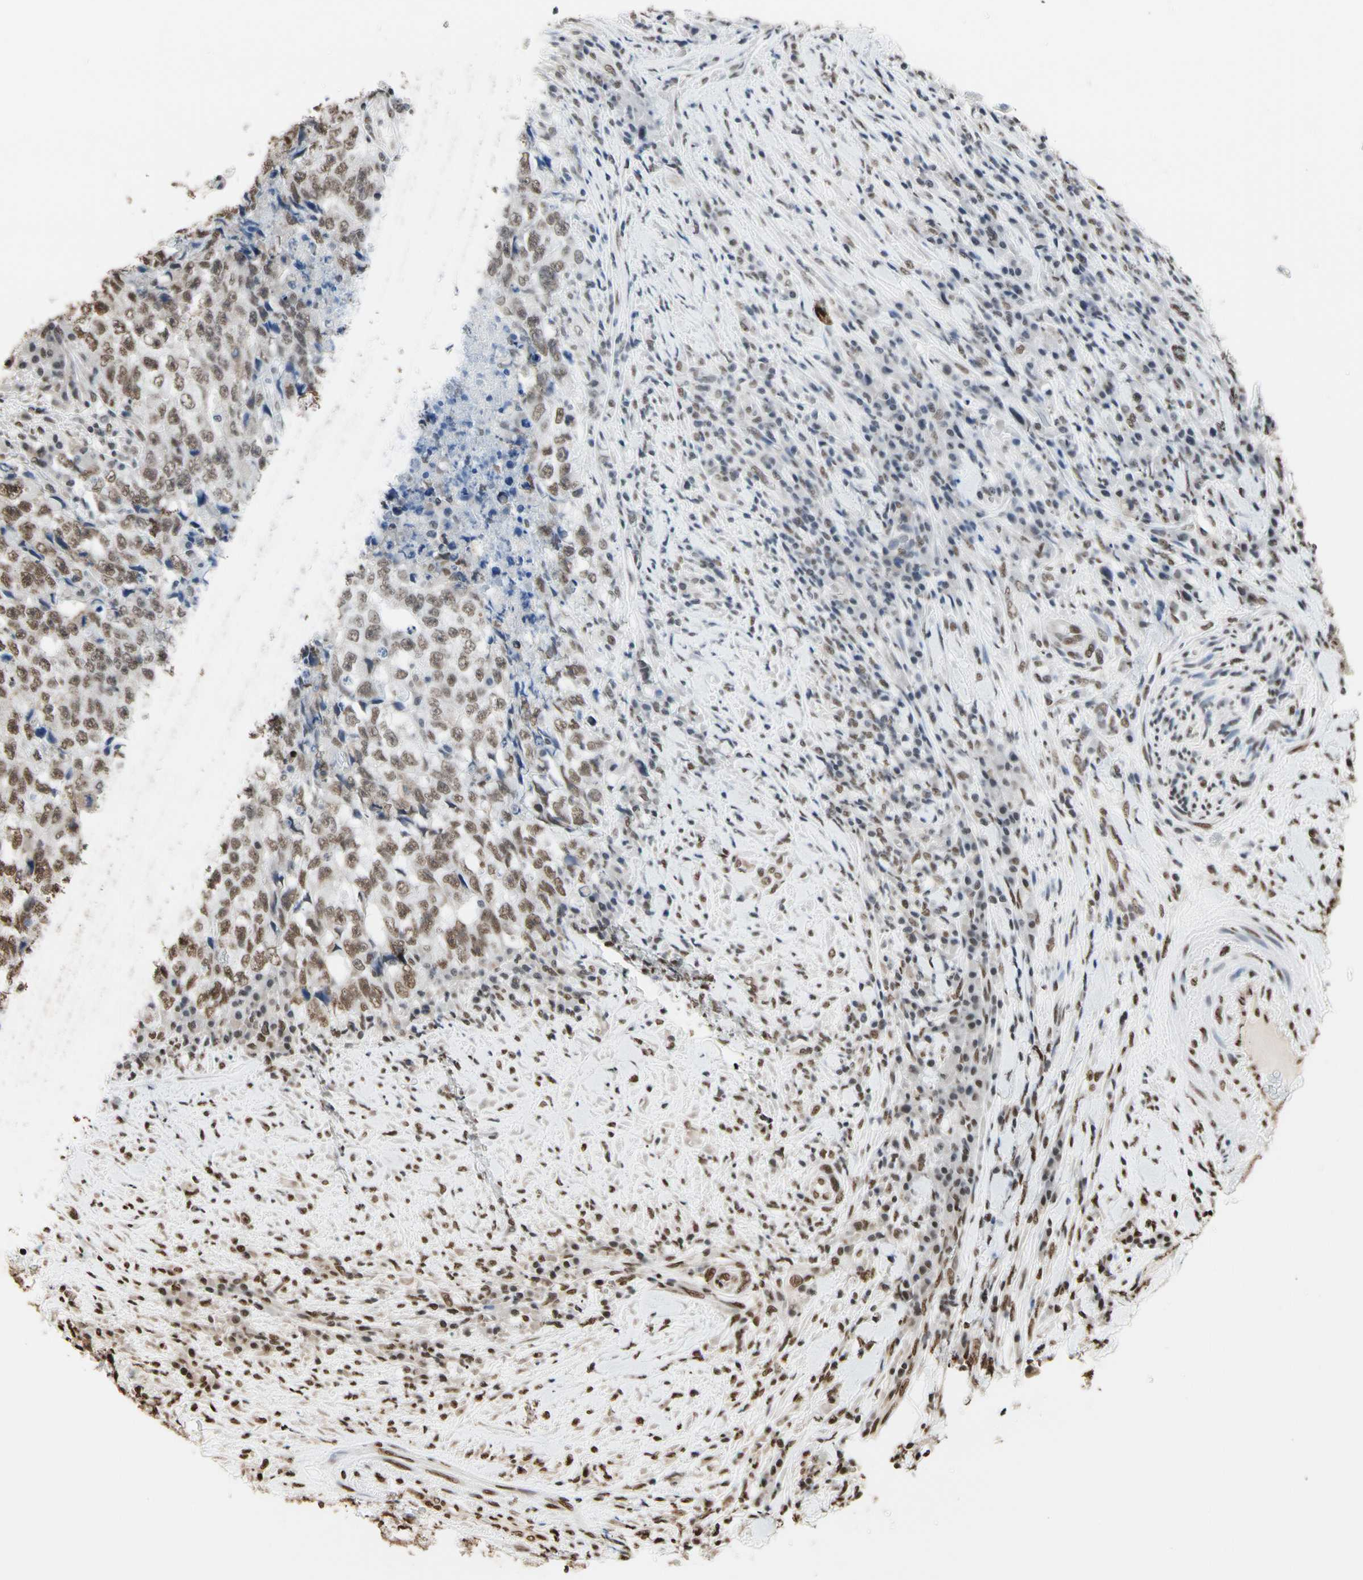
{"staining": {"intensity": "moderate", "quantity": ">75%", "location": "nuclear"}, "tissue": "testis cancer", "cell_type": "Tumor cells", "image_type": "cancer", "snomed": [{"axis": "morphology", "description": "Necrosis, NOS"}, {"axis": "morphology", "description": "Carcinoma, Embryonal, NOS"}, {"axis": "topography", "description": "Testis"}], "caption": "Immunohistochemistry (IHC) of human embryonal carcinoma (testis) displays medium levels of moderate nuclear staining in approximately >75% of tumor cells.", "gene": "HNRNPK", "patient": {"sex": "male", "age": 19}}